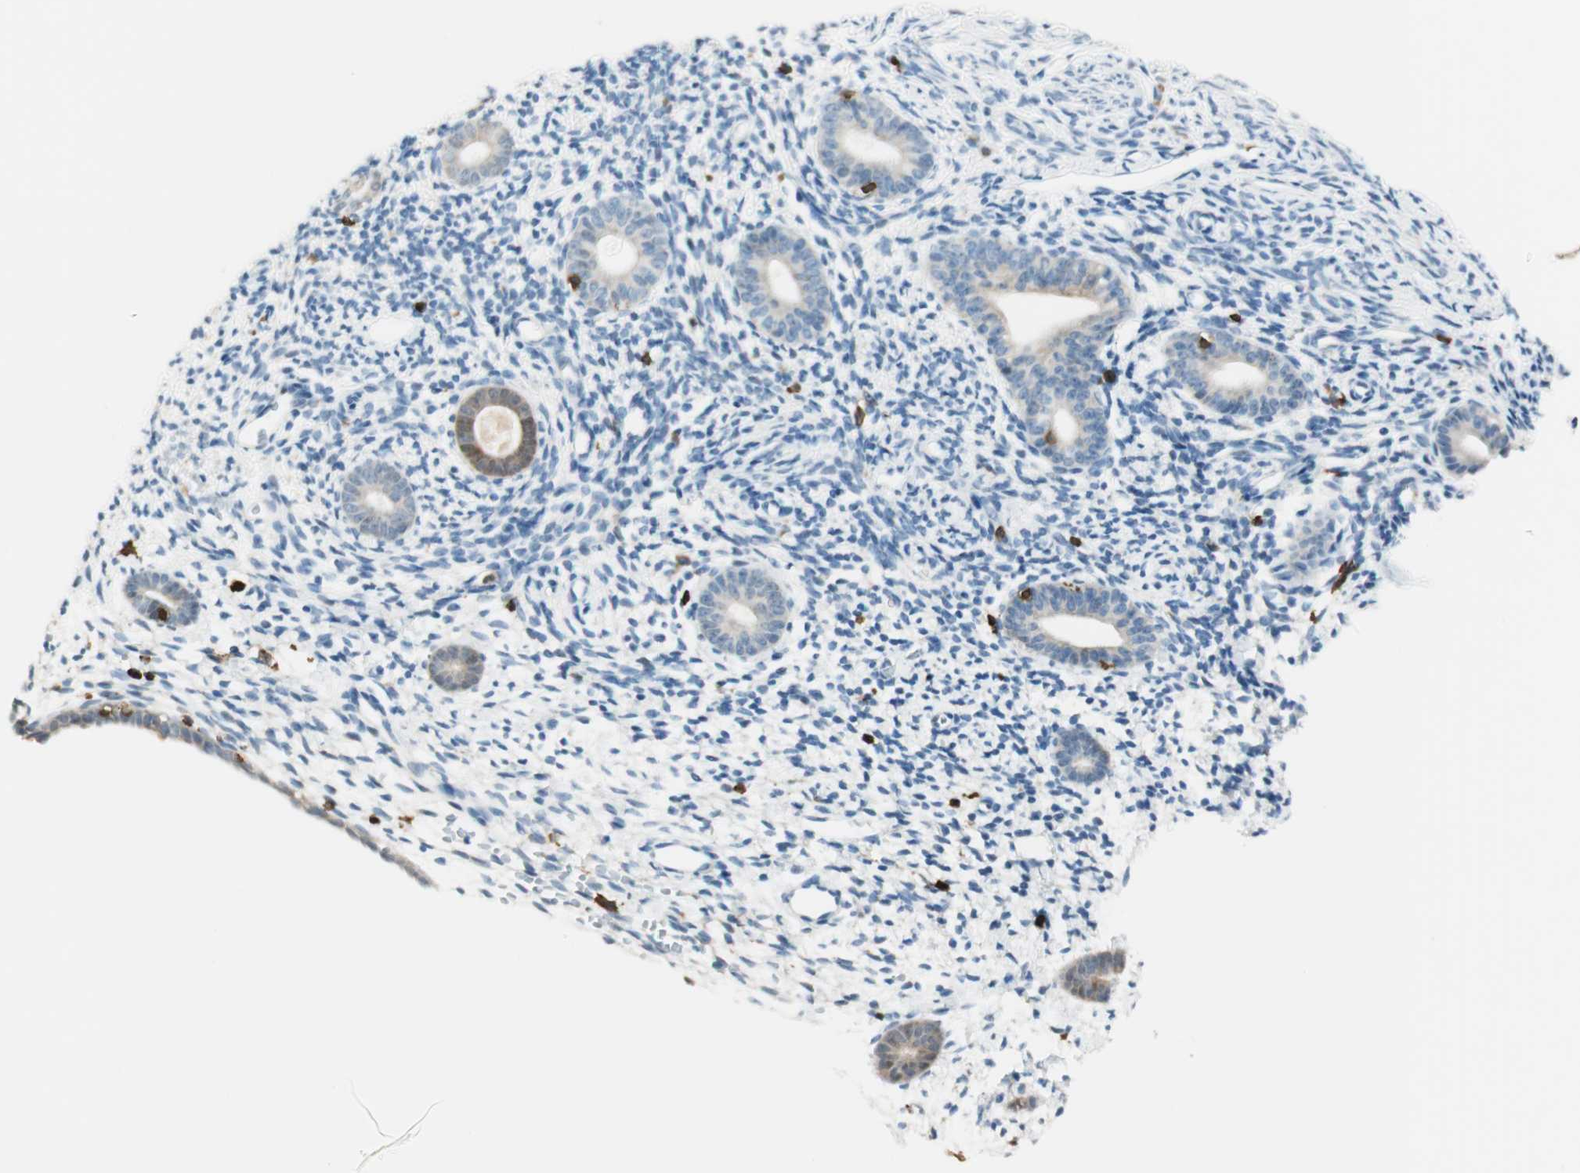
{"staining": {"intensity": "weak", "quantity": "25%-75%", "location": "cytoplasmic/membranous"}, "tissue": "endometrium", "cell_type": "Cells in endometrial stroma", "image_type": "normal", "snomed": [{"axis": "morphology", "description": "Normal tissue, NOS"}, {"axis": "topography", "description": "Endometrium"}], "caption": "Cells in endometrial stroma demonstrate low levels of weak cytoplasmic/membranous positivity in approximately 25%-75% of cells in normal endometrium. (DAB = brown stain, brightfield microscopy at high magnification).", "gene": "HPGD", "patient": {"sex": "female", "age": 71}}